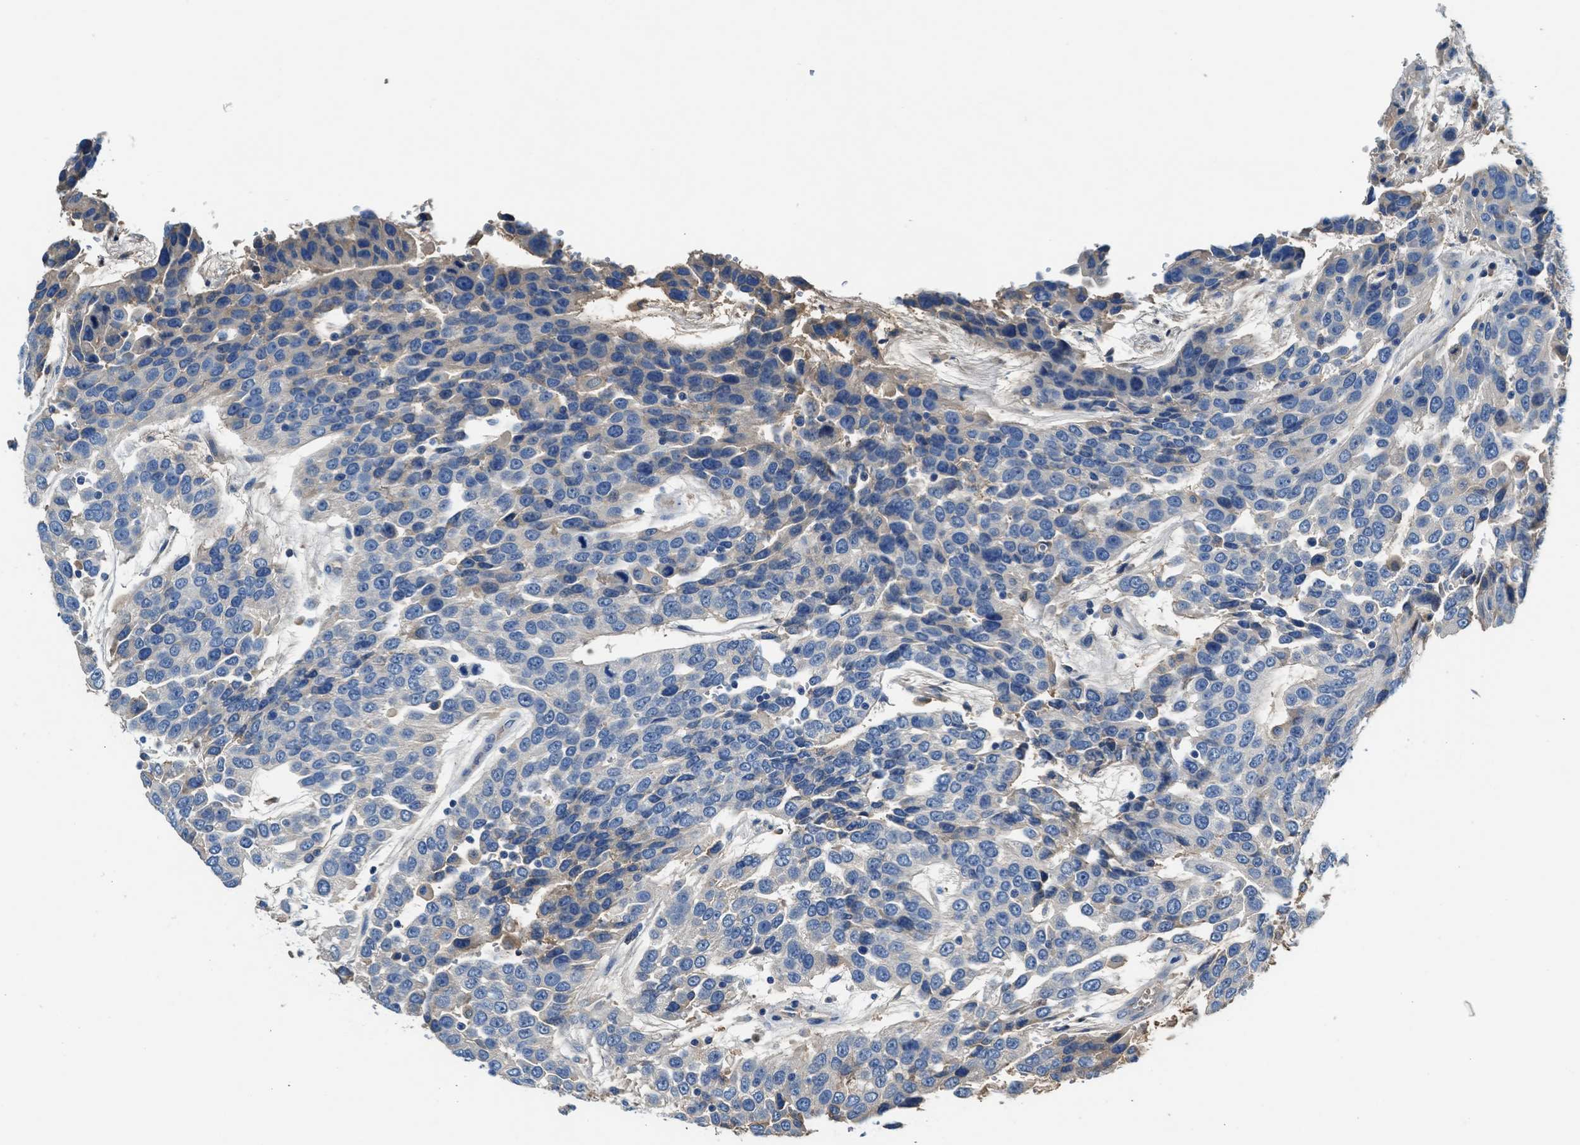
{"staining": {"intensity": "weak", "quantity": "<25%", "location": "cytoplasmic/membranous"}, "tissue": "urothelial cancer", "cell_type": "Tumor cells", "image_type": "cancer", "snomed": [{"axis": "morphology", "description": "Urothelial carcinoma, High grade"}, {"axis": "topography", "description": "Urinary bladder"}], "caption": "IHC micrograph of high-grade urothelial carcinoma stained for a protein (brown), which displays no staining in tumor cells. Brightfield microscopy of IHC stained with DAB (3,3'-diaminobenzidine) (brown) and hematoxylin (blue), captured at high magnification.", "gene": "RWDD2B", "patient": {"sex": "female", "age": 80}}